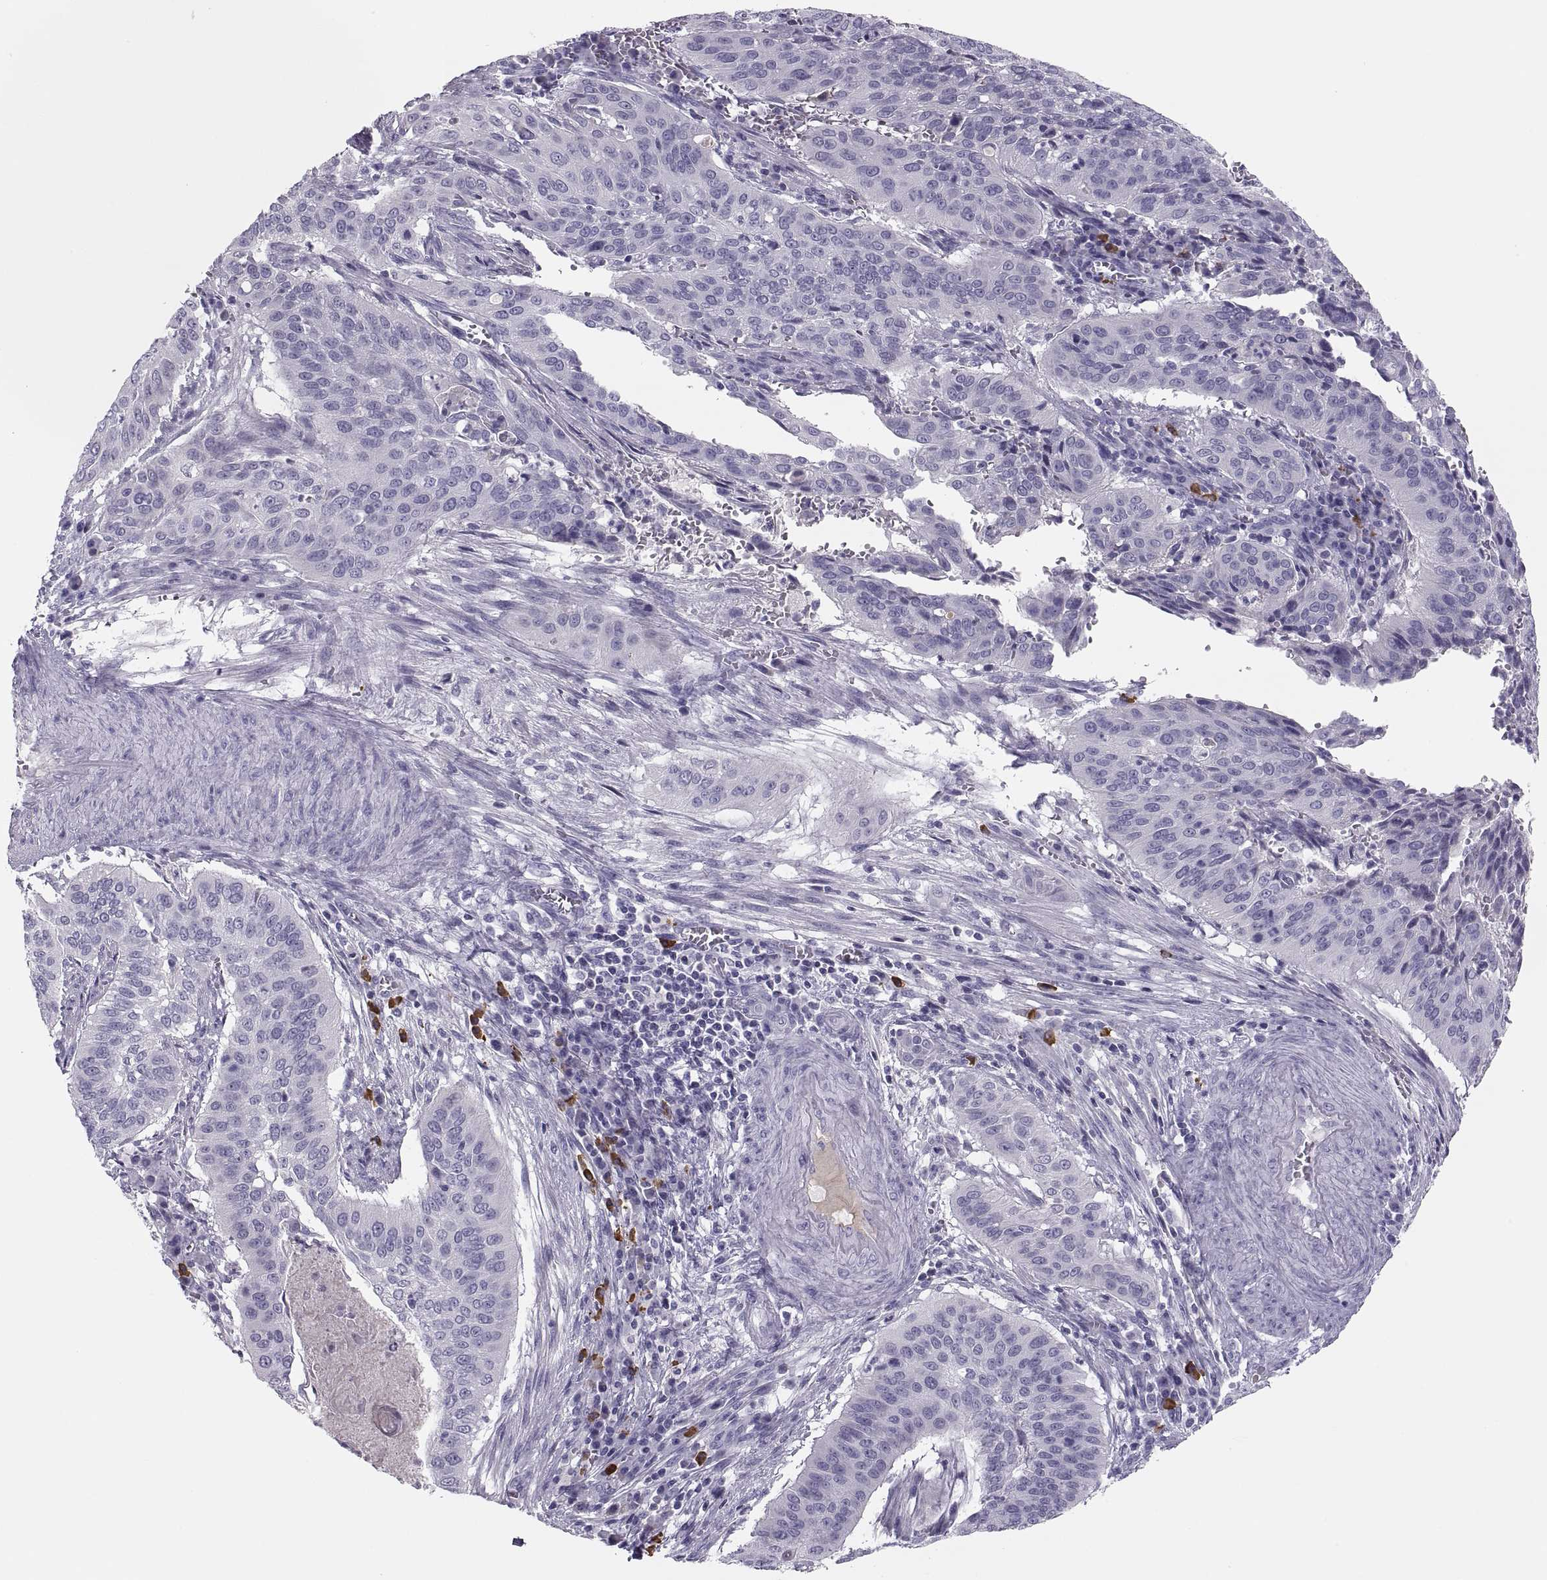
{"staining": {"intensity": "negative", "quantity": "none", "location": "none"}, "tissue": "cervical cancer", "cell_type": "Tumor cells", "image_type": "cancer", "snomed": [{"axis": "morphology", "description": "Squamous cell carcinoma, NOS"}, {"axis": "topography", "description": "Cervix"}], "caption": "This image is of cervical cancer stained with IHC to label a protein in brown with the nuclei are counter-stained blue. There is no staining in tumor cells. (DAB IHC, high magnification).", "gene": "MAGEB2", "patient": {"sex": "female", "age": 39}}